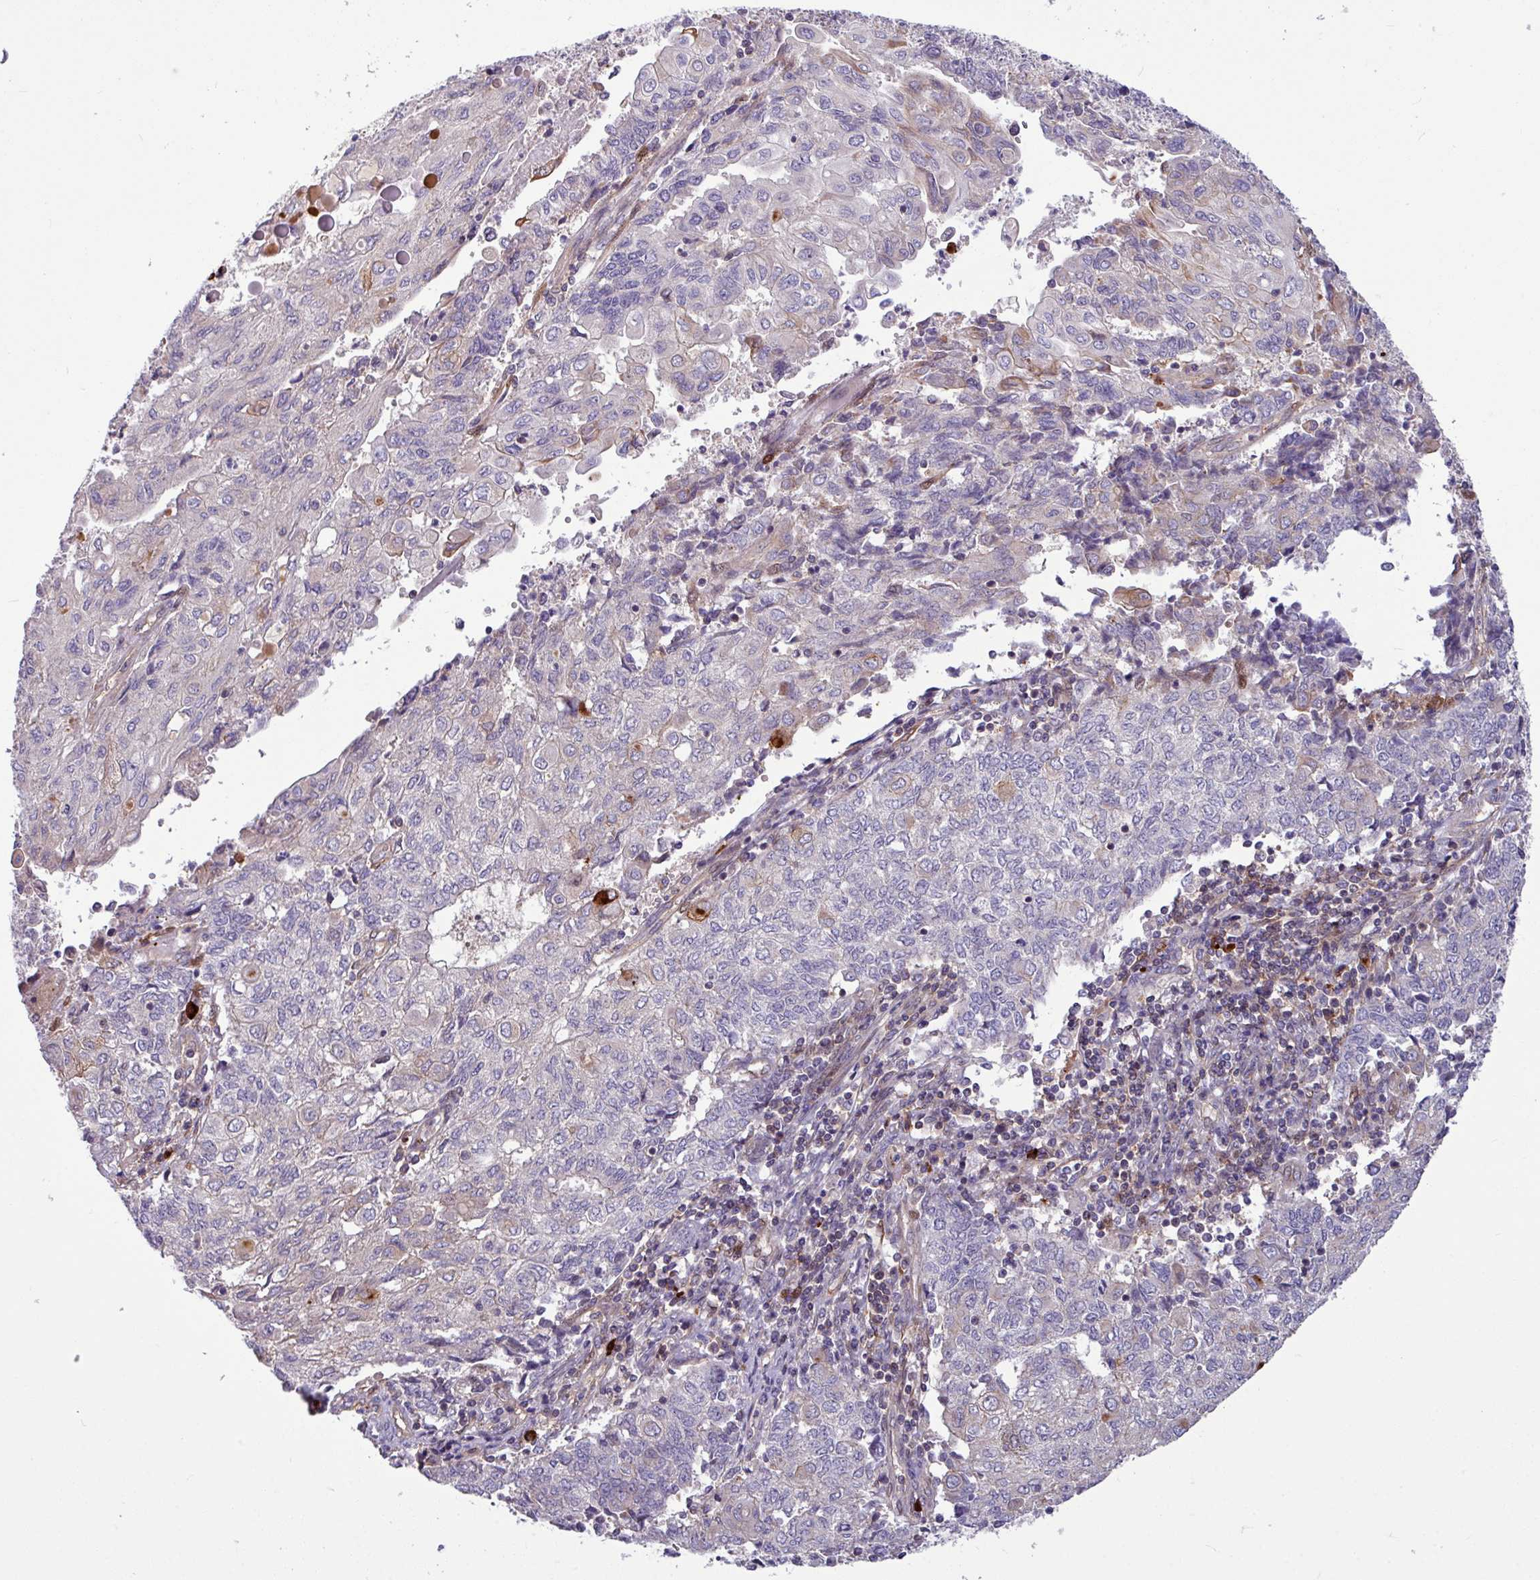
{"staining": {"intensity": "negative", "quantity": "none", "location": "none"}, "tissue": "endometrial cancer", "cell_type": "Tumor cells", "image_type": "cancer", "snomed": [{"axis": "morphology", "description": "Adenocarcinoma, NOS"}, {"axis": "topography", "description": "Endometrium"}], "caption": "DAB immunohistochemical staining of endometrial cancer exhibits no significant expression in tumor cells. (DAB (3,3'-diaminobenzidine) immunohistochemistry visualized using brightfield microscopy, high magnification).", "gene": "B4GALNT4", "patient": {"sex": "female", "age": 54}}